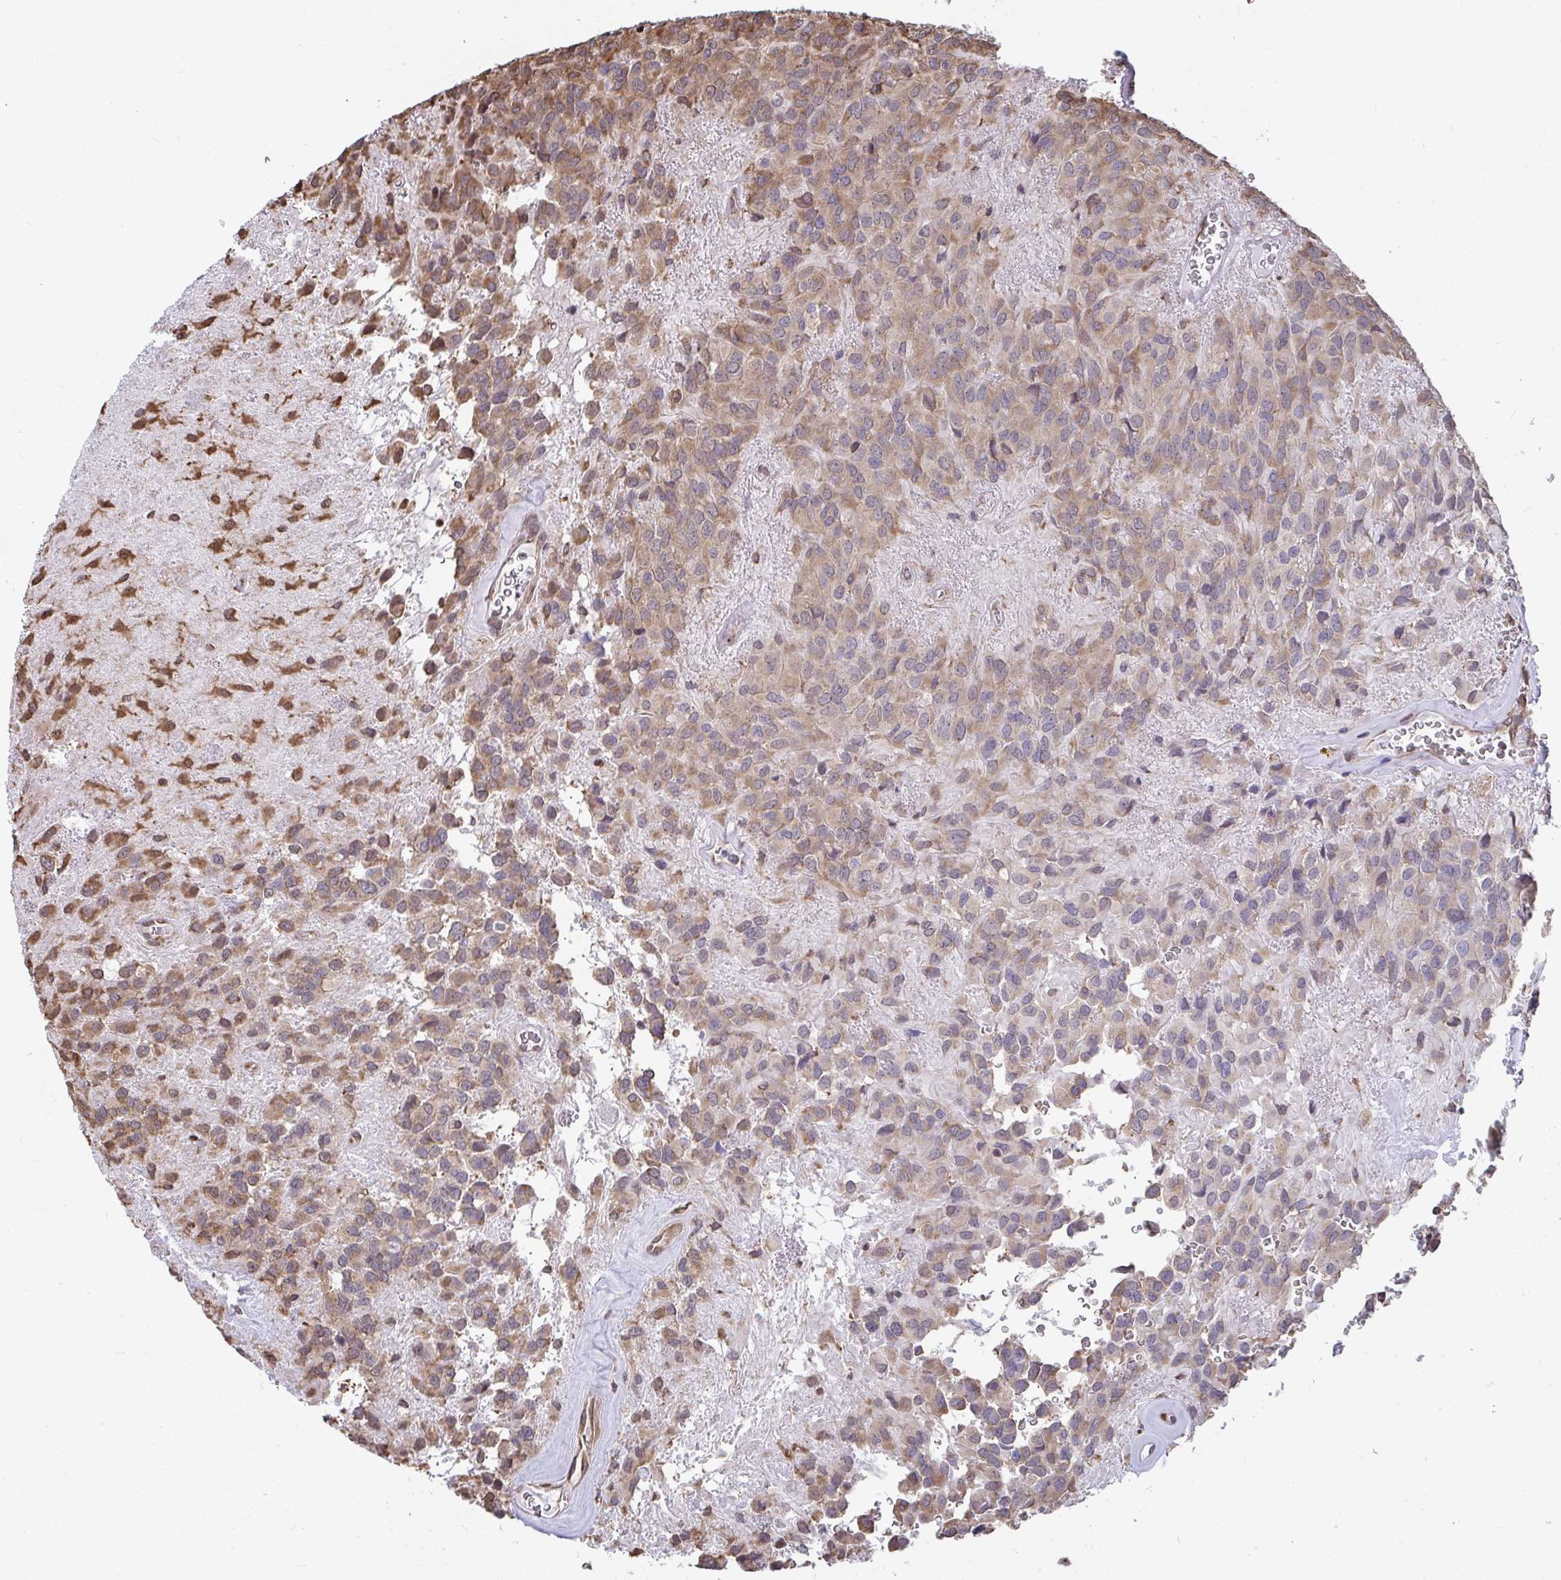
{"staining": {"intensity": "weak", "quantity": ">75%", "location": "cytoplasmic/membranous"}, "tissue": "glioma", "cell_type": "Tumor cells", "image_type": "cancer", "snomed": [{"axis": "morphology", "description": "Glioma, malignant, Low grade"}, {"axis": "topography", "description": "Brain"}], "caption": "Weak cytoplasmic/membranous positivity for a protein is present in approximately >75% of tumor cells of low-grade glioma (malignant) using immunohistochemistry.", "gene": "SYNCRIP", "patient": {"sex": "male", "age": 56}}